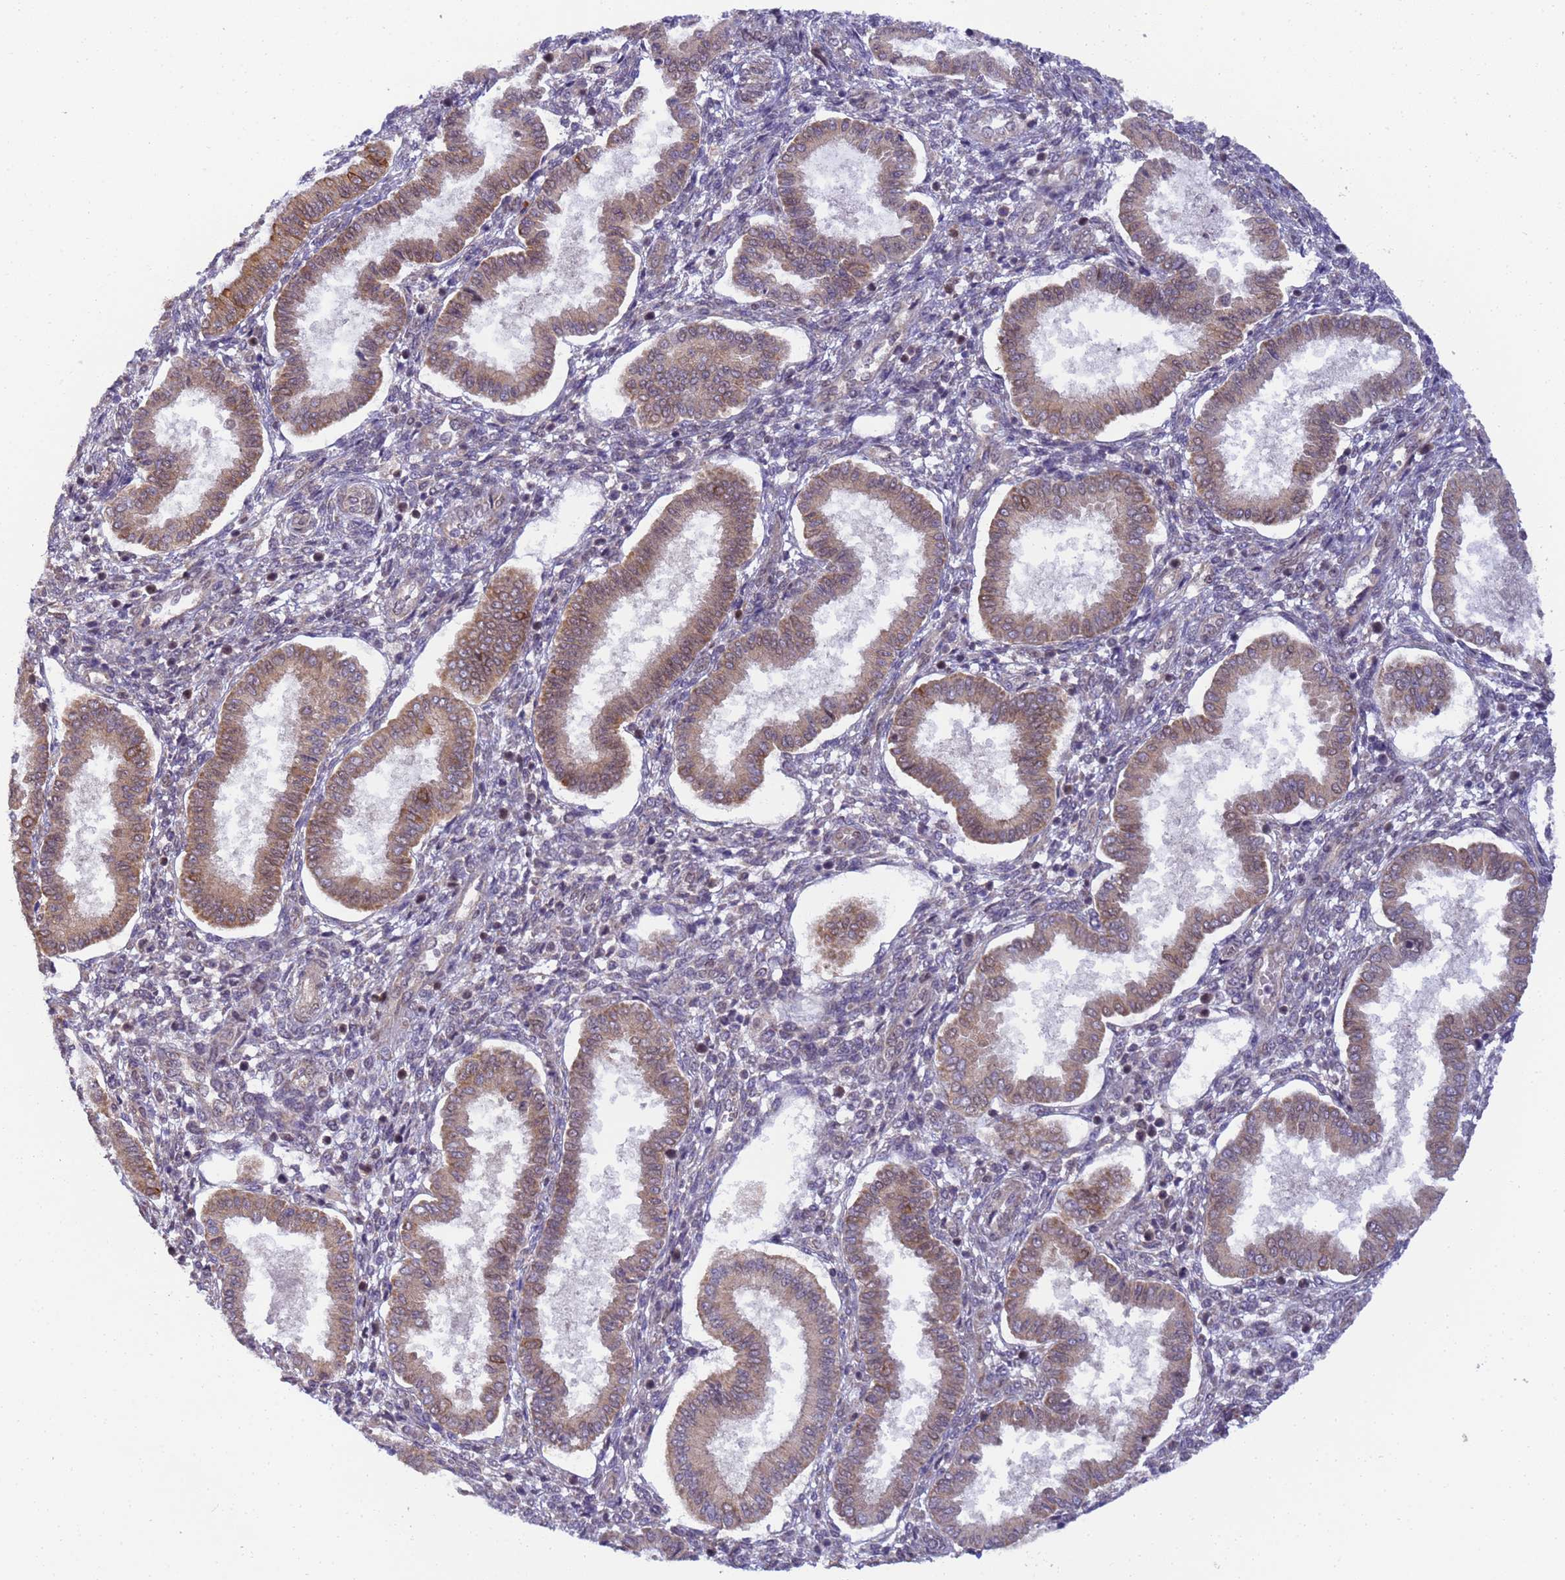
{"staining": {"intensity": "weak", "quantity": "25%-75%", "location": "cytoplasmic/membranous"}, "tissue": "endometrium", "cell_type": "Cells in endometrial stroma", "image_type": "normal", "snomed": [{"axis": "morphology", "description": "Normal tissue, NOS"}, {"axis": "topography", "description": "Endometrium"}], "caption": "Human endometrium stained for a protein (brown) exhibits weak cytoplasmic/membranous positive staining in approximately 25%-75% of cells in endometrial stroma.", "gene": "RAPGEF3", "patient": {"sex": "female", "age": 24}}